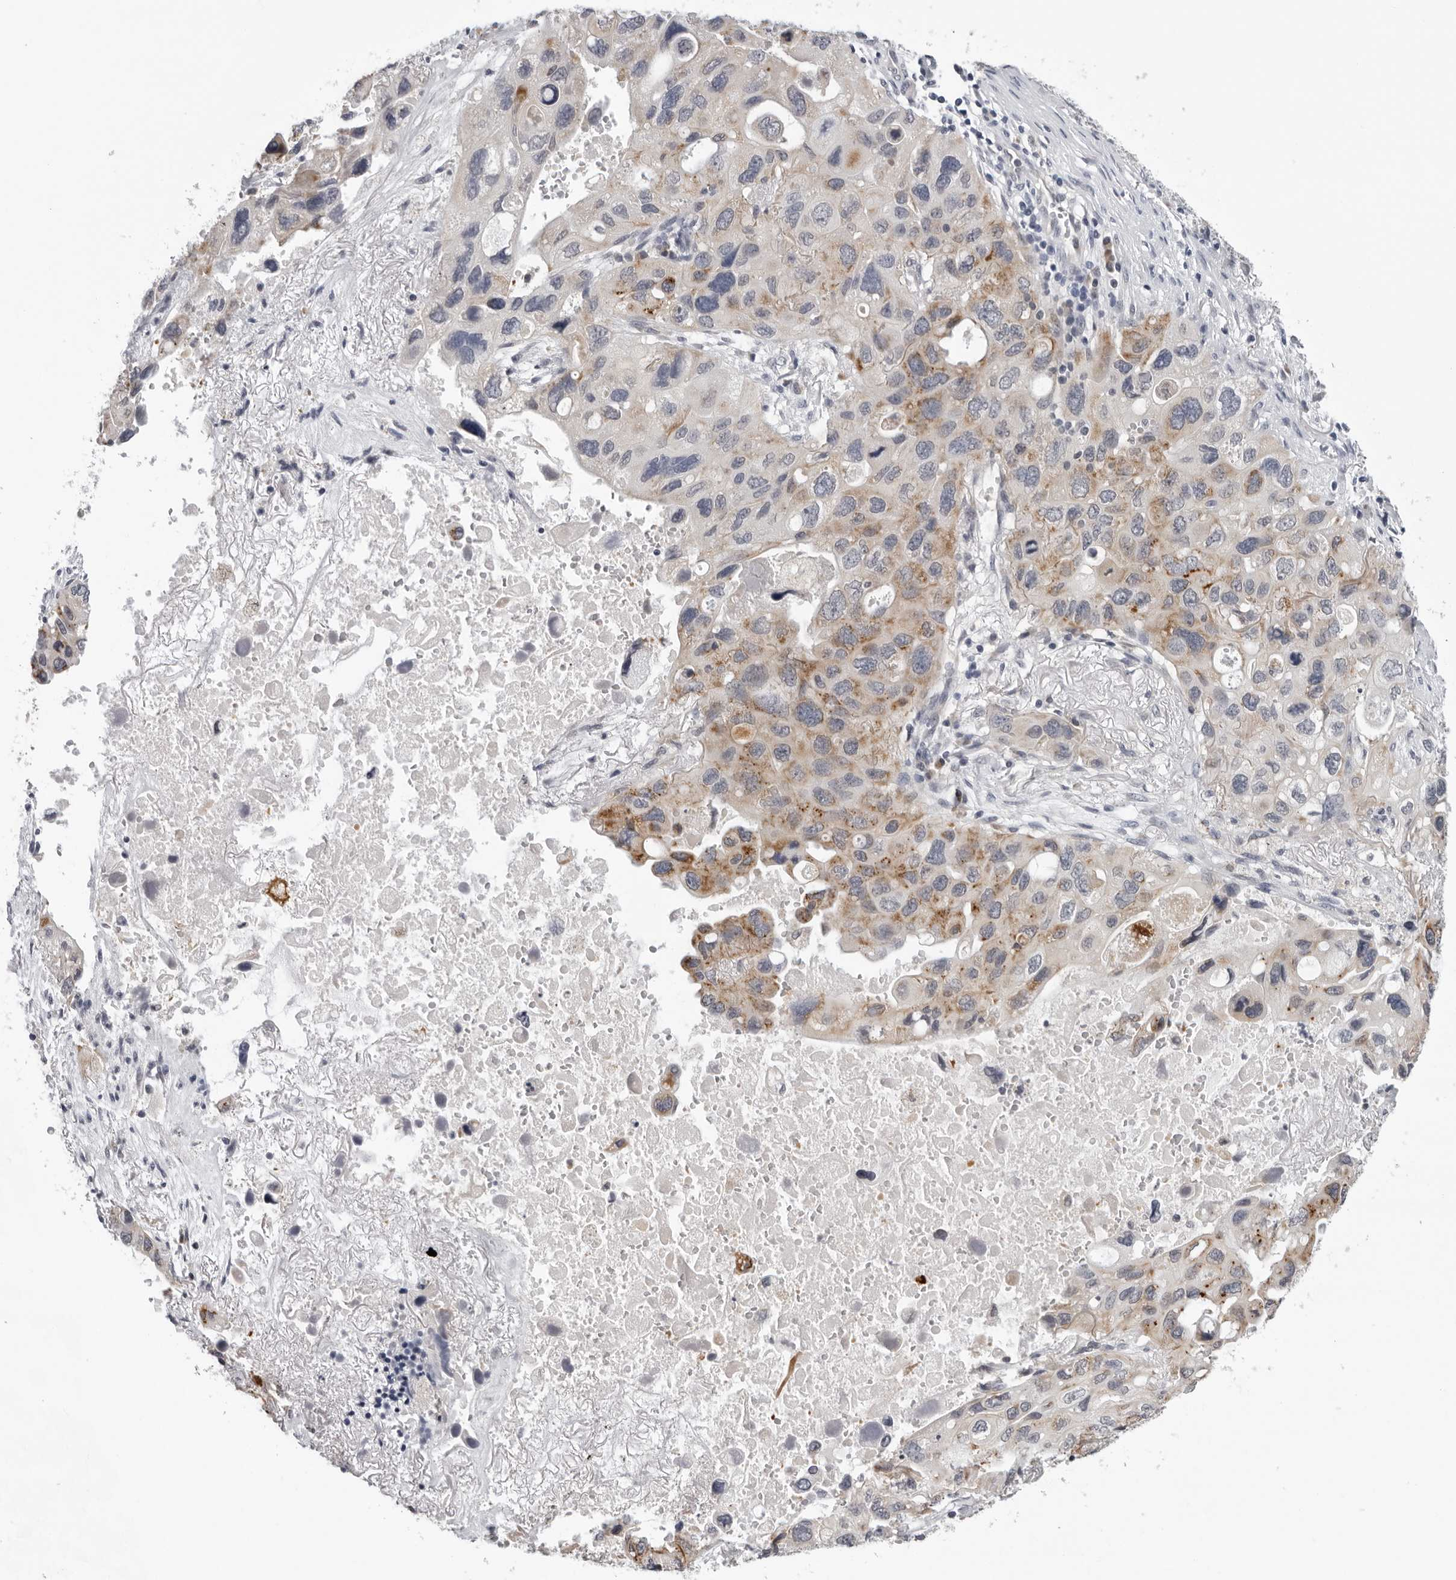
{"staining": {"intensity": "moderate", "quantity": "25%-75%", "location": "cytoplasmic/membranous"}, "tissue": "lung cancer", "cell_type": "Tumor cells", "image_type": "cancer", "snomed": [{"axis": "morphology", "description": "Squamous cell carcinoma, NOS"}, {"axis": "topography", "description": "Lung"}], "caption": "Immunohistochemistry (IHC) photomicrograph of neoplastic tissue: human lung squamous cell carcinoma stained using IHC exhibits medium levels of moderate protein expression localized specifically in the cytoplasmic/membranous of tumor cells, appearing as a cytoplasmic/membranous brown color.", "gene": "CPT2", "patient": {"sex": "female", "age": 73}}